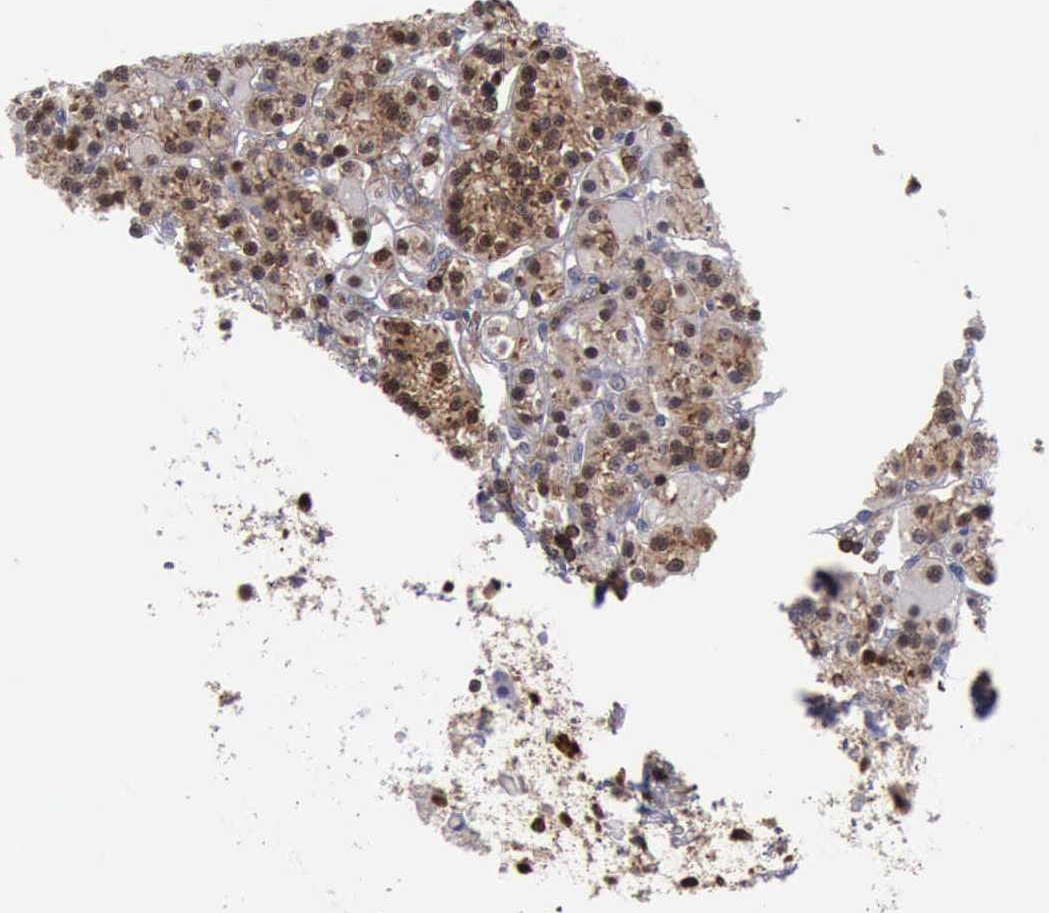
{"staining": {"intensity": "strong", "quantity": ">75%", "location": "nuclear"}, "tissue": "parathyroid gland", "cell_type": "Glandular cells", "image_type": "normal", "snomed": [{"axis": "morphology", "description": "Normal tissue, NOS"}, {"axis": "topography", "description": "Parathyroid gland"}], "caption": "Immunohistochemical staining of normal human parathyroid gland displays strong nuclear protein positivity in approximately >75% of glandular cells. (Stains: DAB (3,3'-diaminobenzidine) in brown, nuclei in blue, Microscopy: brightfield microscopy at high magnification).", "gene": "PDCD4", "patient": {"sex": "female", "age": 58}}